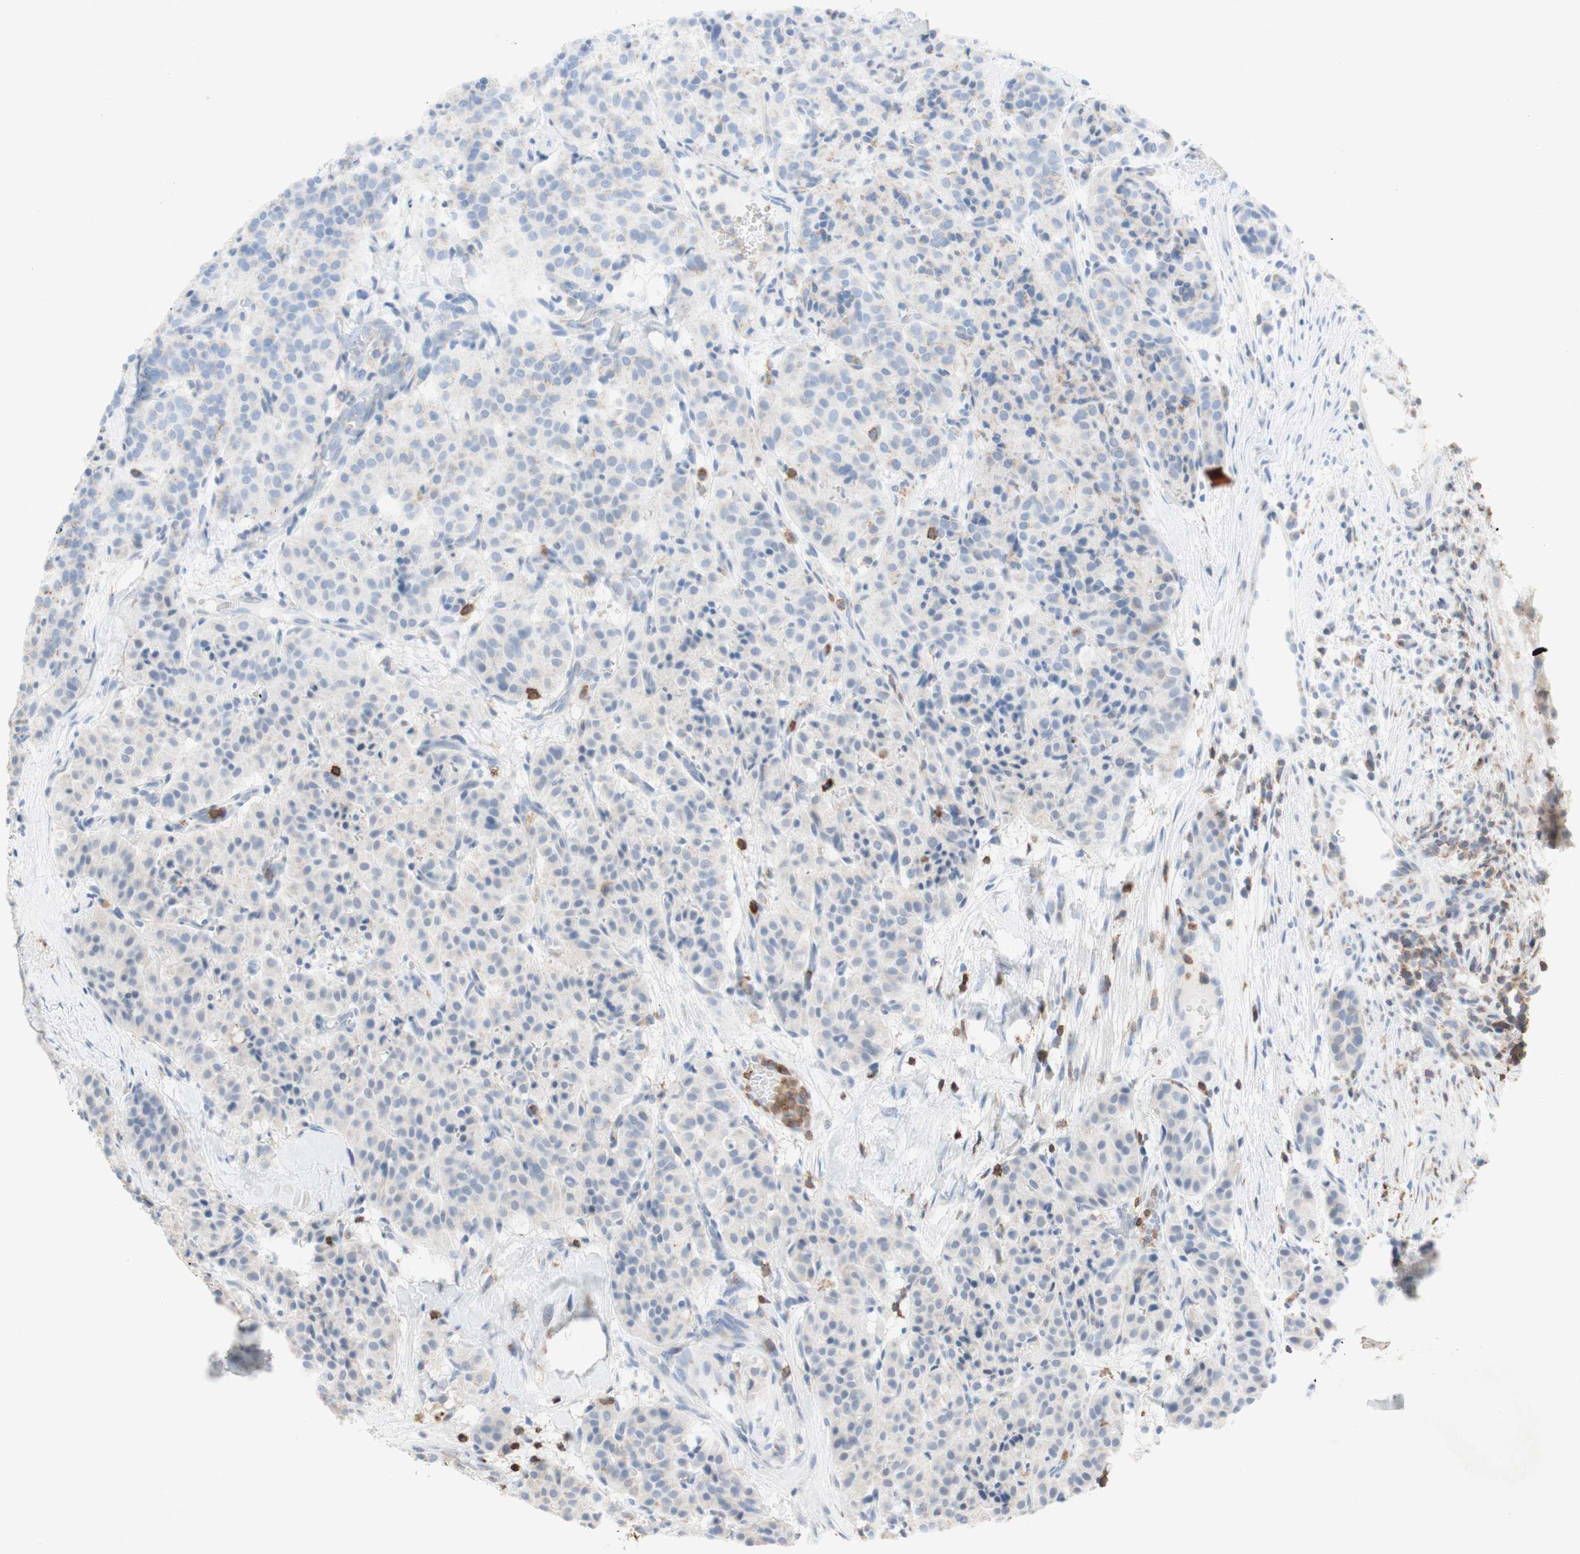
{"staining": {"intensity": "negative", "quantity": "none", "location": "none"}, "tissue": "carcinoid", "cell_type": "Tumor cells", "image_type": "cancer", "snomed": [{"axis": "morphology", "description": "Carcinoid, malignant, NOS"}, {"axis": "topography", "description": "Lung"}], "caption": "The immunohistochemistry image has no significant expression in tumor cells of carcinoid (malignant) tissue.", "gene": "SPINK6", "patient": {"sex": "male", "age": 30}}